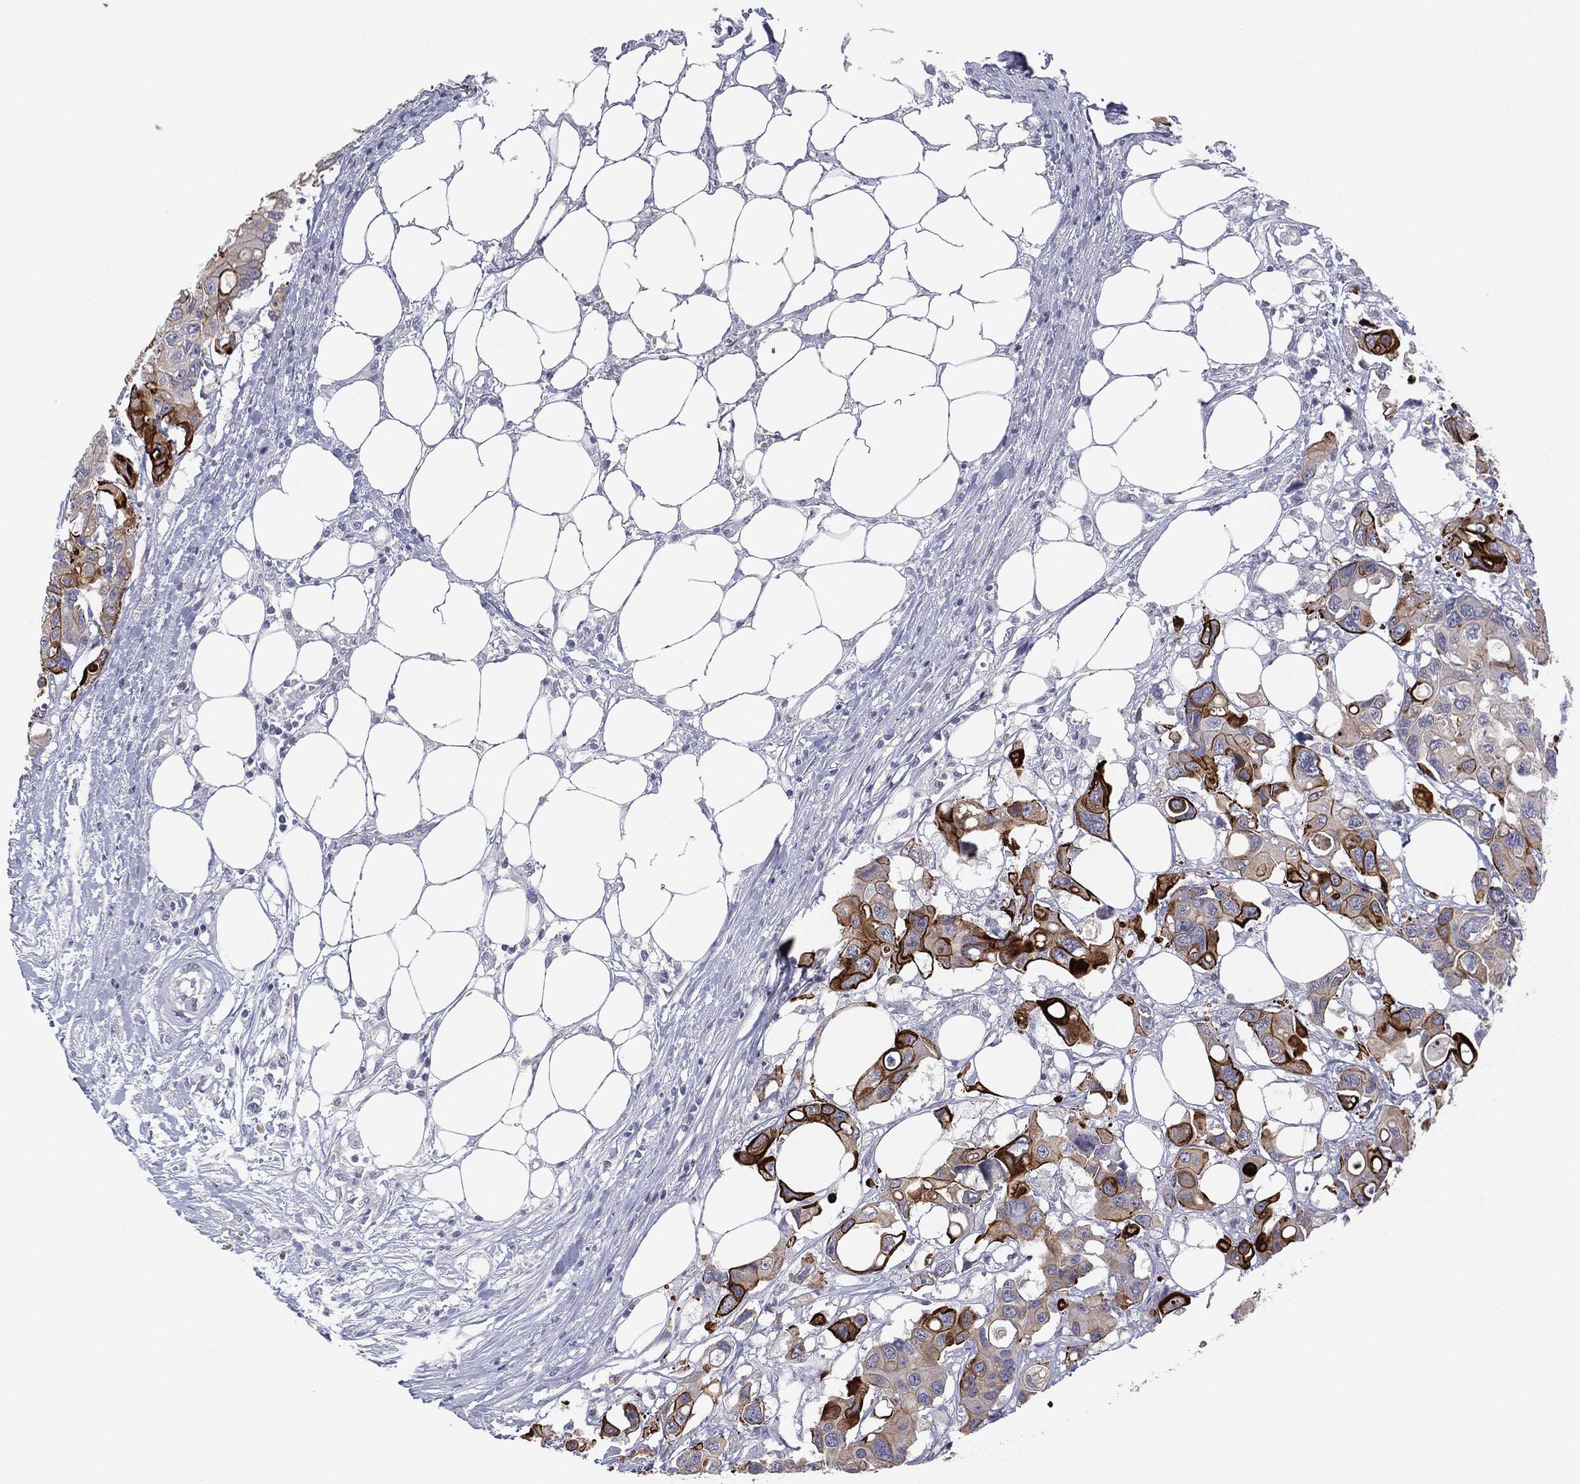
{"staining": {"intensity": "strong", "quantity": "25%-75%", "location": "cytoplasmic/membranous"}, "tissue": "colorectal cancer", "cell_type": "Tumor cells", "image_type": "cancer", "snomed": [{"axis": "morphology", "description": "Adenocarcinoma, NOS"}, {"axis": "topography", "description": "Colon"}], "caption": "Strong cytoplasmic/membranous protein expression is present in approximately 25%-75% of tumor cells in colorectal adenocarcinoma.", "gene": "MUC1", "patient": {"sex": "male", "age": 77}}